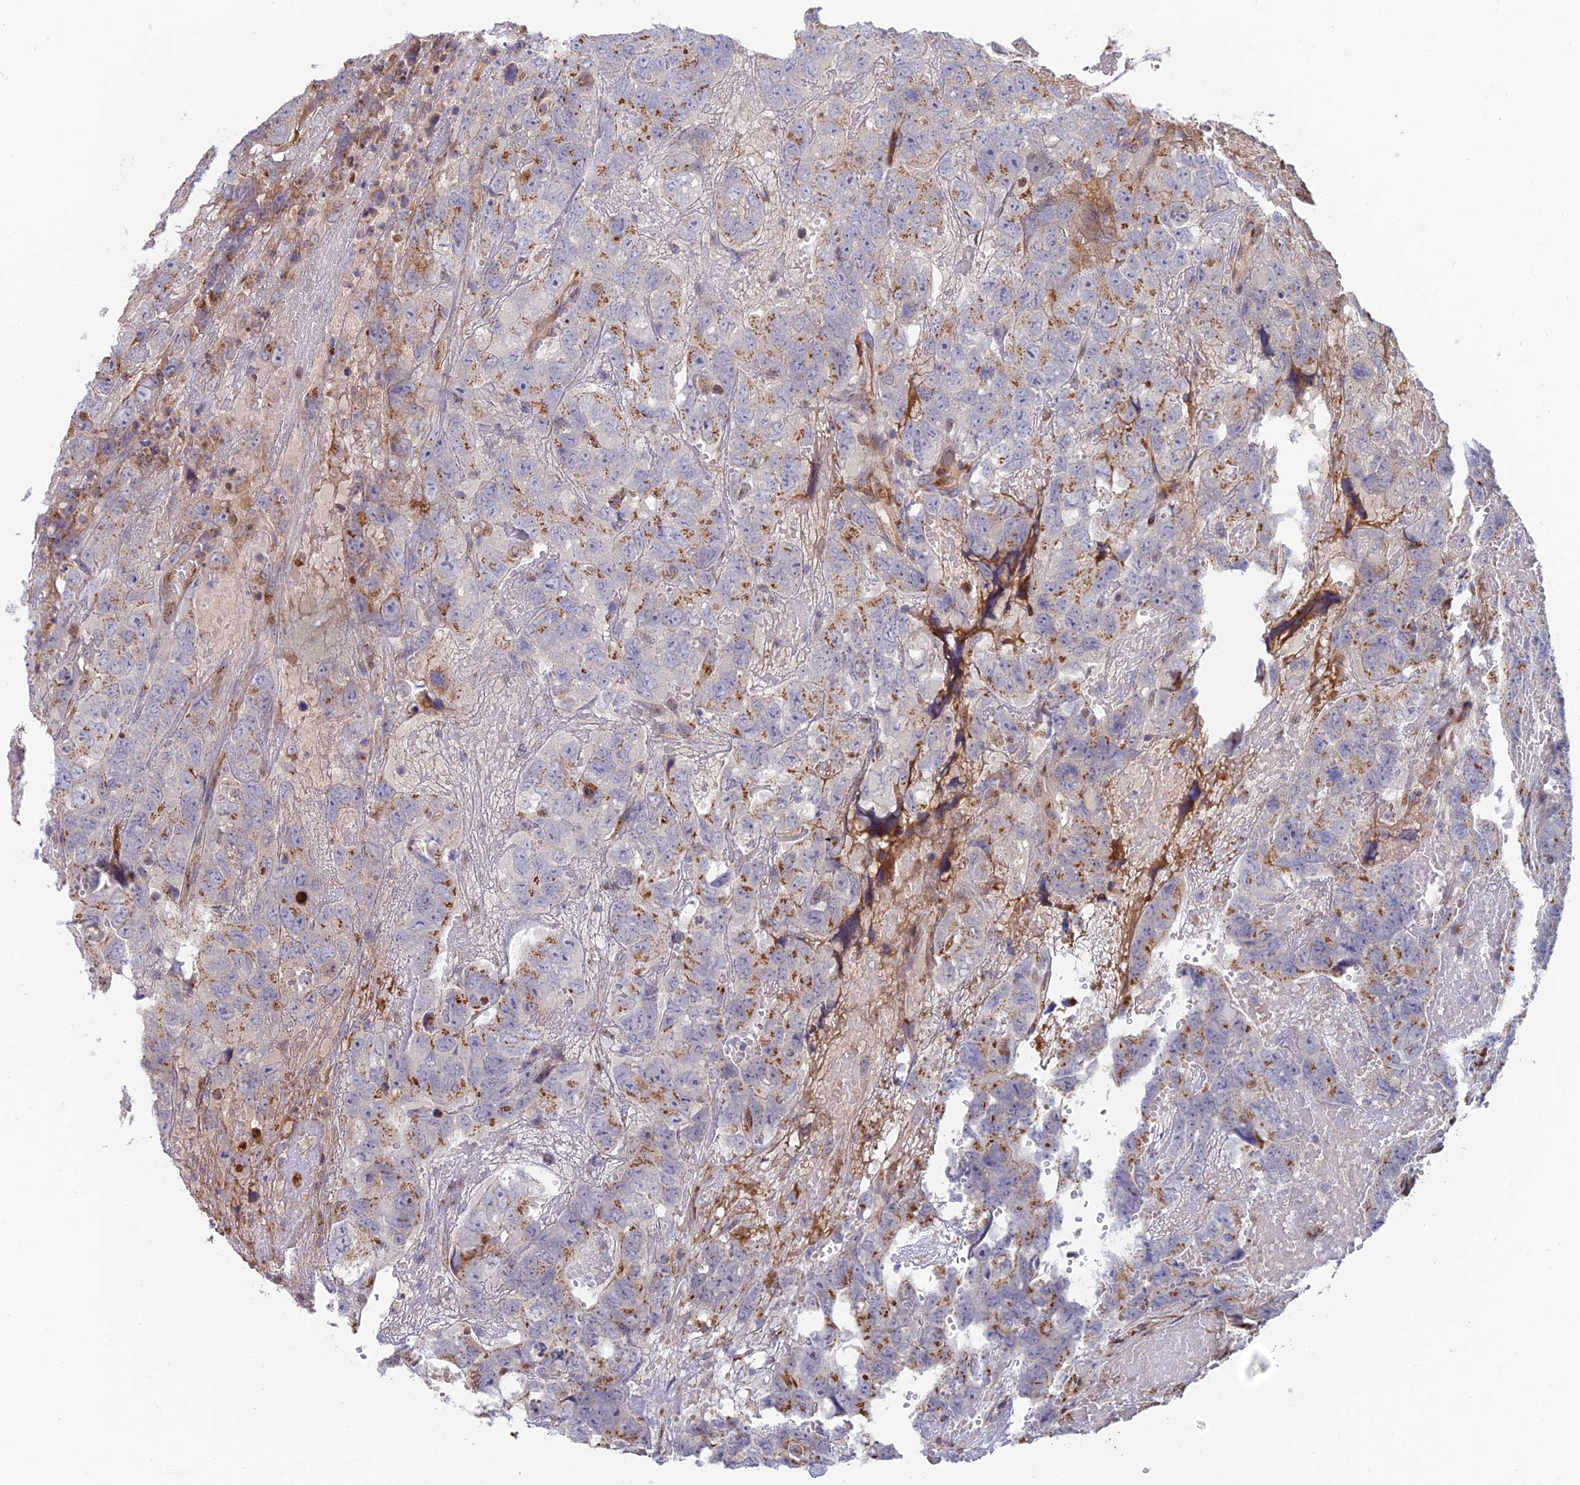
{"staining": {"intensity": "moderate", "quantity": "25%-75%", "location": "cytoplasmic/membranous"}, "tissue": "testis cancer", "cell_type": "Tumor cells", "image_type": "cancer", "snomed": [{"axis": "morphology", "description": "Carcinoma, Embryonal, NOS"}, {"axis": "topography", "description": "Testis"}], "caption": "Protein expression analysis of testis embryonal carcinoma demonstrates moderate cytoplasmic/membranous expression in approximately 25%-75% of tumor cells. (Brightfield microscopy of DAB IHC at high magnification).", "gene": "HS2ST1", "patient": {"sex": "male", "age": 45}}